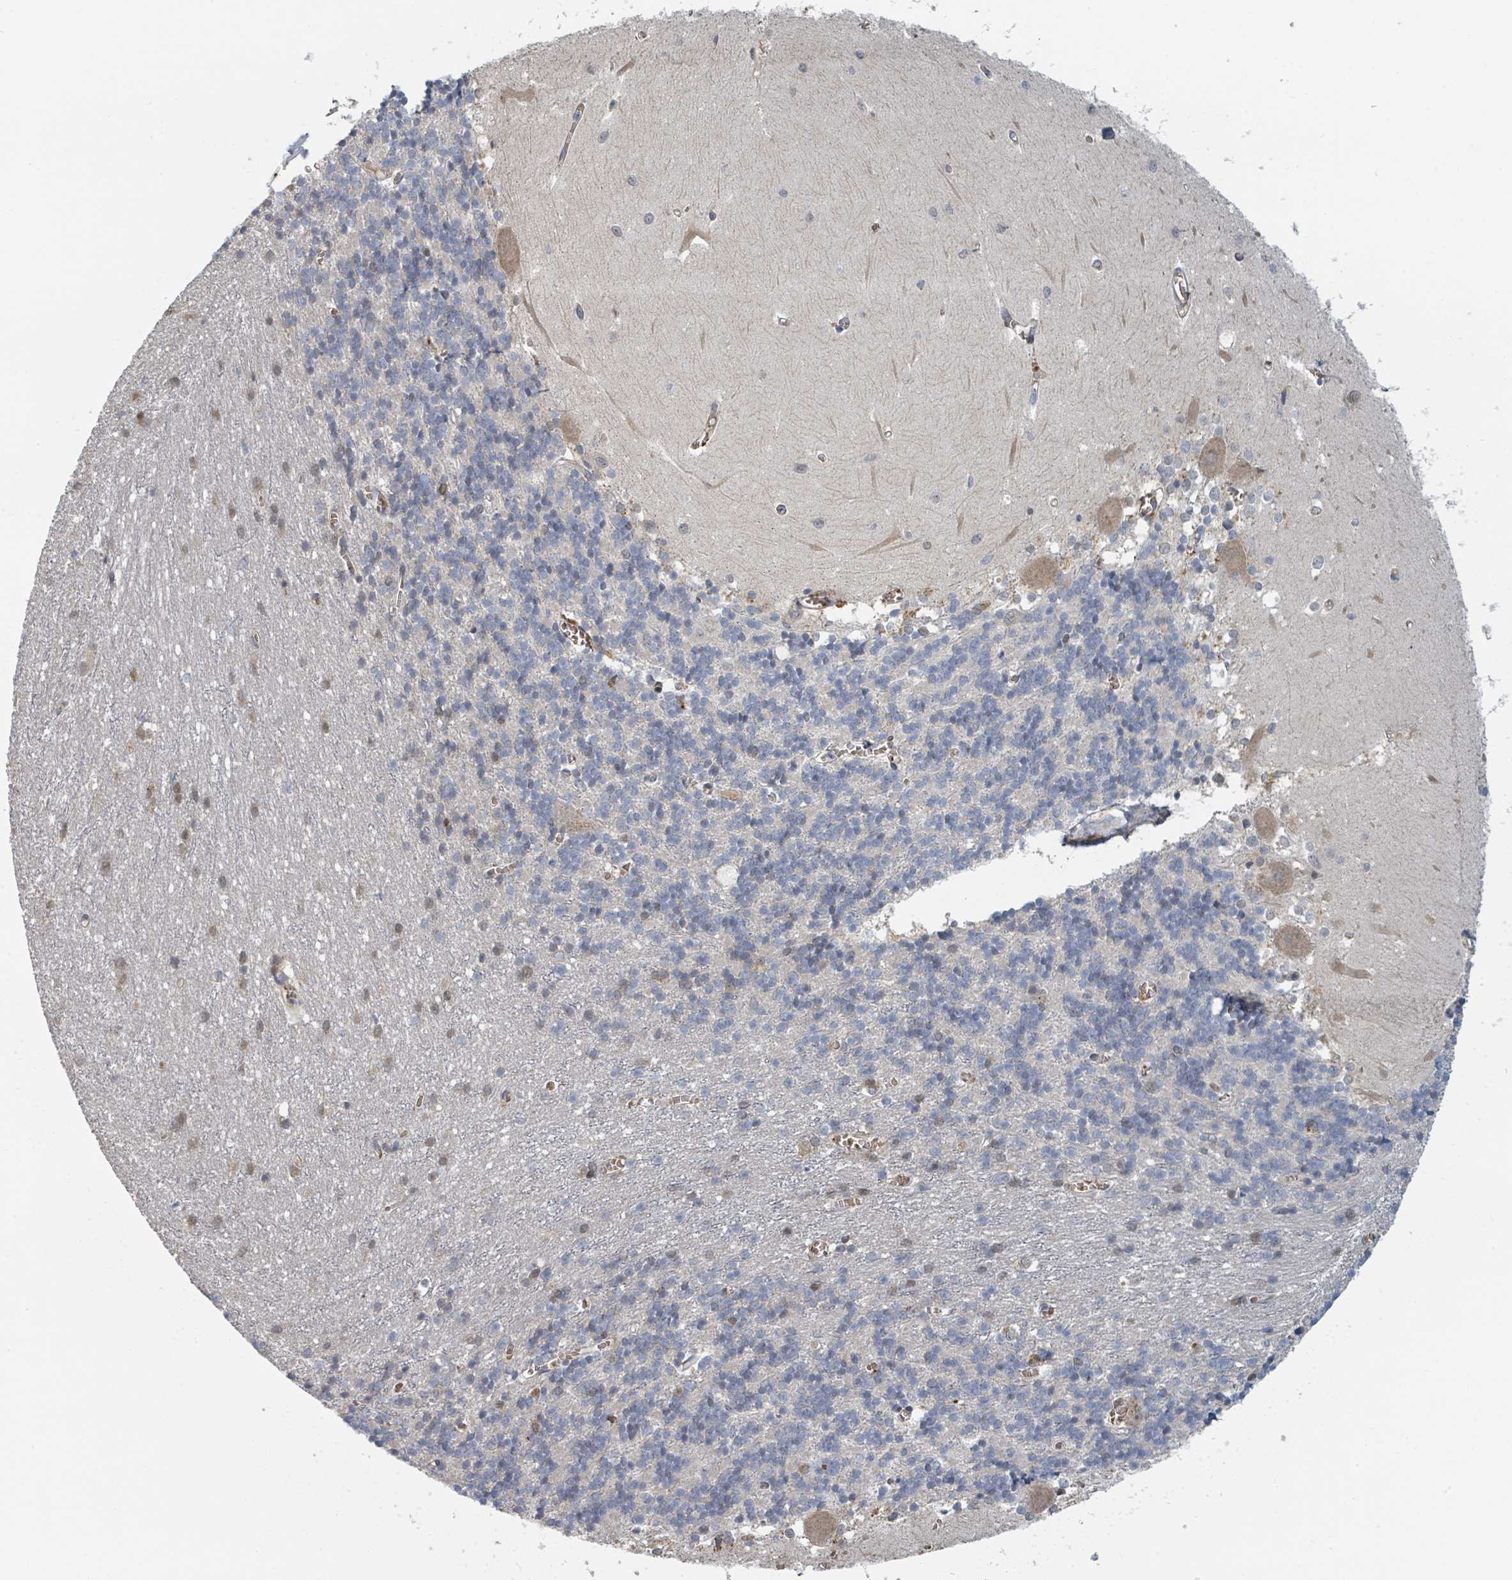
{"staining": {"intensity": "negative", "quantity": "none", "location": "none"}, "tissue": "cerebellum", "cell_type": "Cells in granular layer", "image_type": "normal", "snomed": [{"axis": "morphology", "description": "Normal tissue, NOS"}, {"axis": "topography", "description": "Cerebellum"}], "caption": "This photomicrograph is of normal cerebellum stained with IHC to label a protein in brown with the nuclei are counter-stained blue. There is no positivity in cells in granular layer. (DAB immunohistochemistry (IHC) with hematoxylin counter stain).", "gene": "TRPC4AP", "patient": {"sex": "male", "age": 37}}